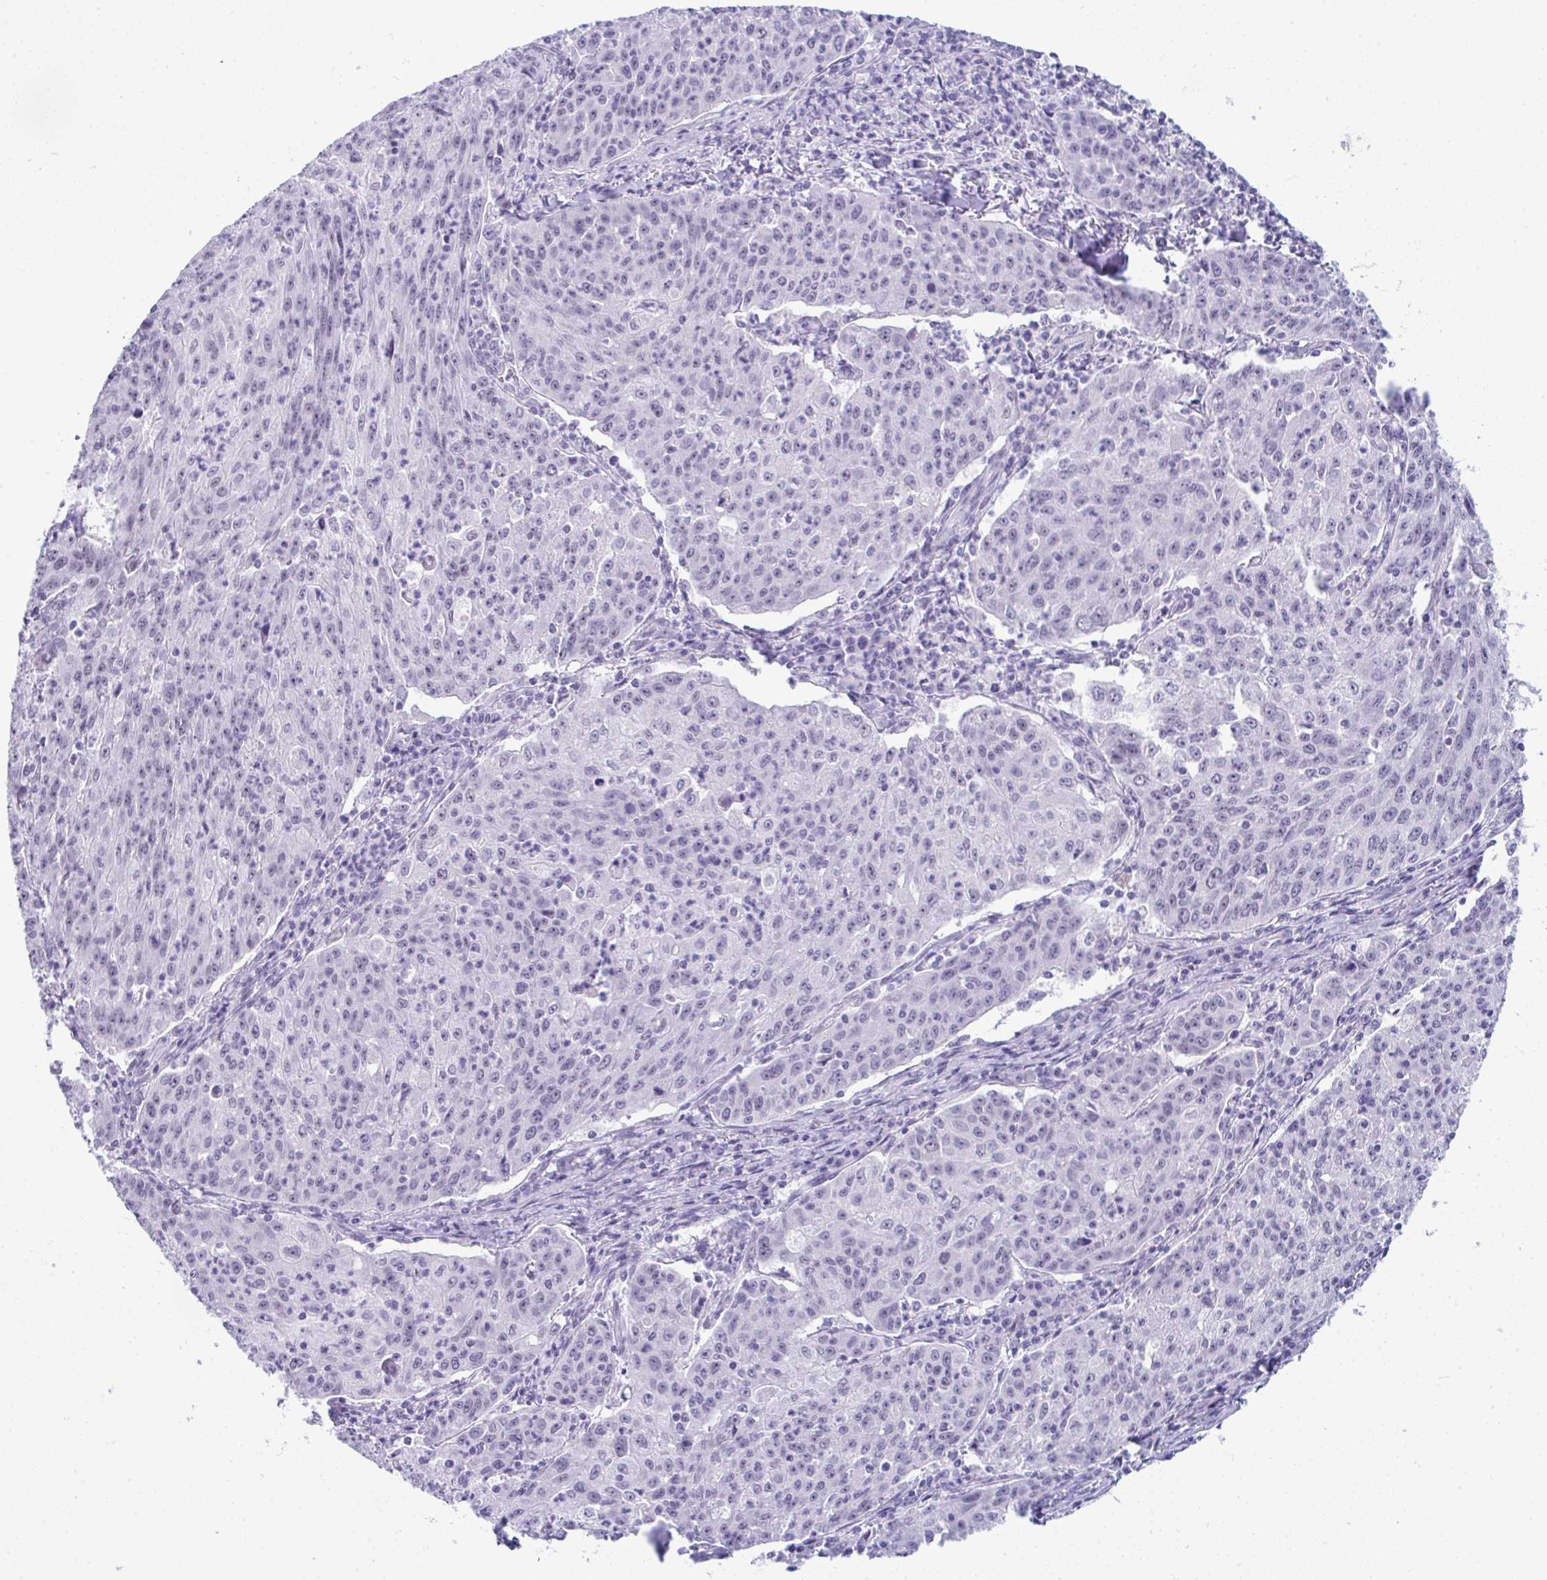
{"staining": {"intensity": "negative", "quantity": "none", "location": "none"}, "tissue": "lung cancer", "cell_type": "Tumor cells", "image_type": "cancer", "snomed": [{"axis": "morphology", "description": "Squamous cell carcinoma, NOS"}, {"axis": "morphology", "description": "Squamous cell carcinoma, metastatic, NOS"}, {"axis": "topography", "description": "Bronchus"}, {"axis": "topography", "description": "Lung"}], "caption": "The immunohistochemistry photomicrograph has no significant staining in tumor cells of squamous cell carcinoma (lung) tissue.", "gene": "CDK13", "patient": {"sex": "male", "age": 62}}